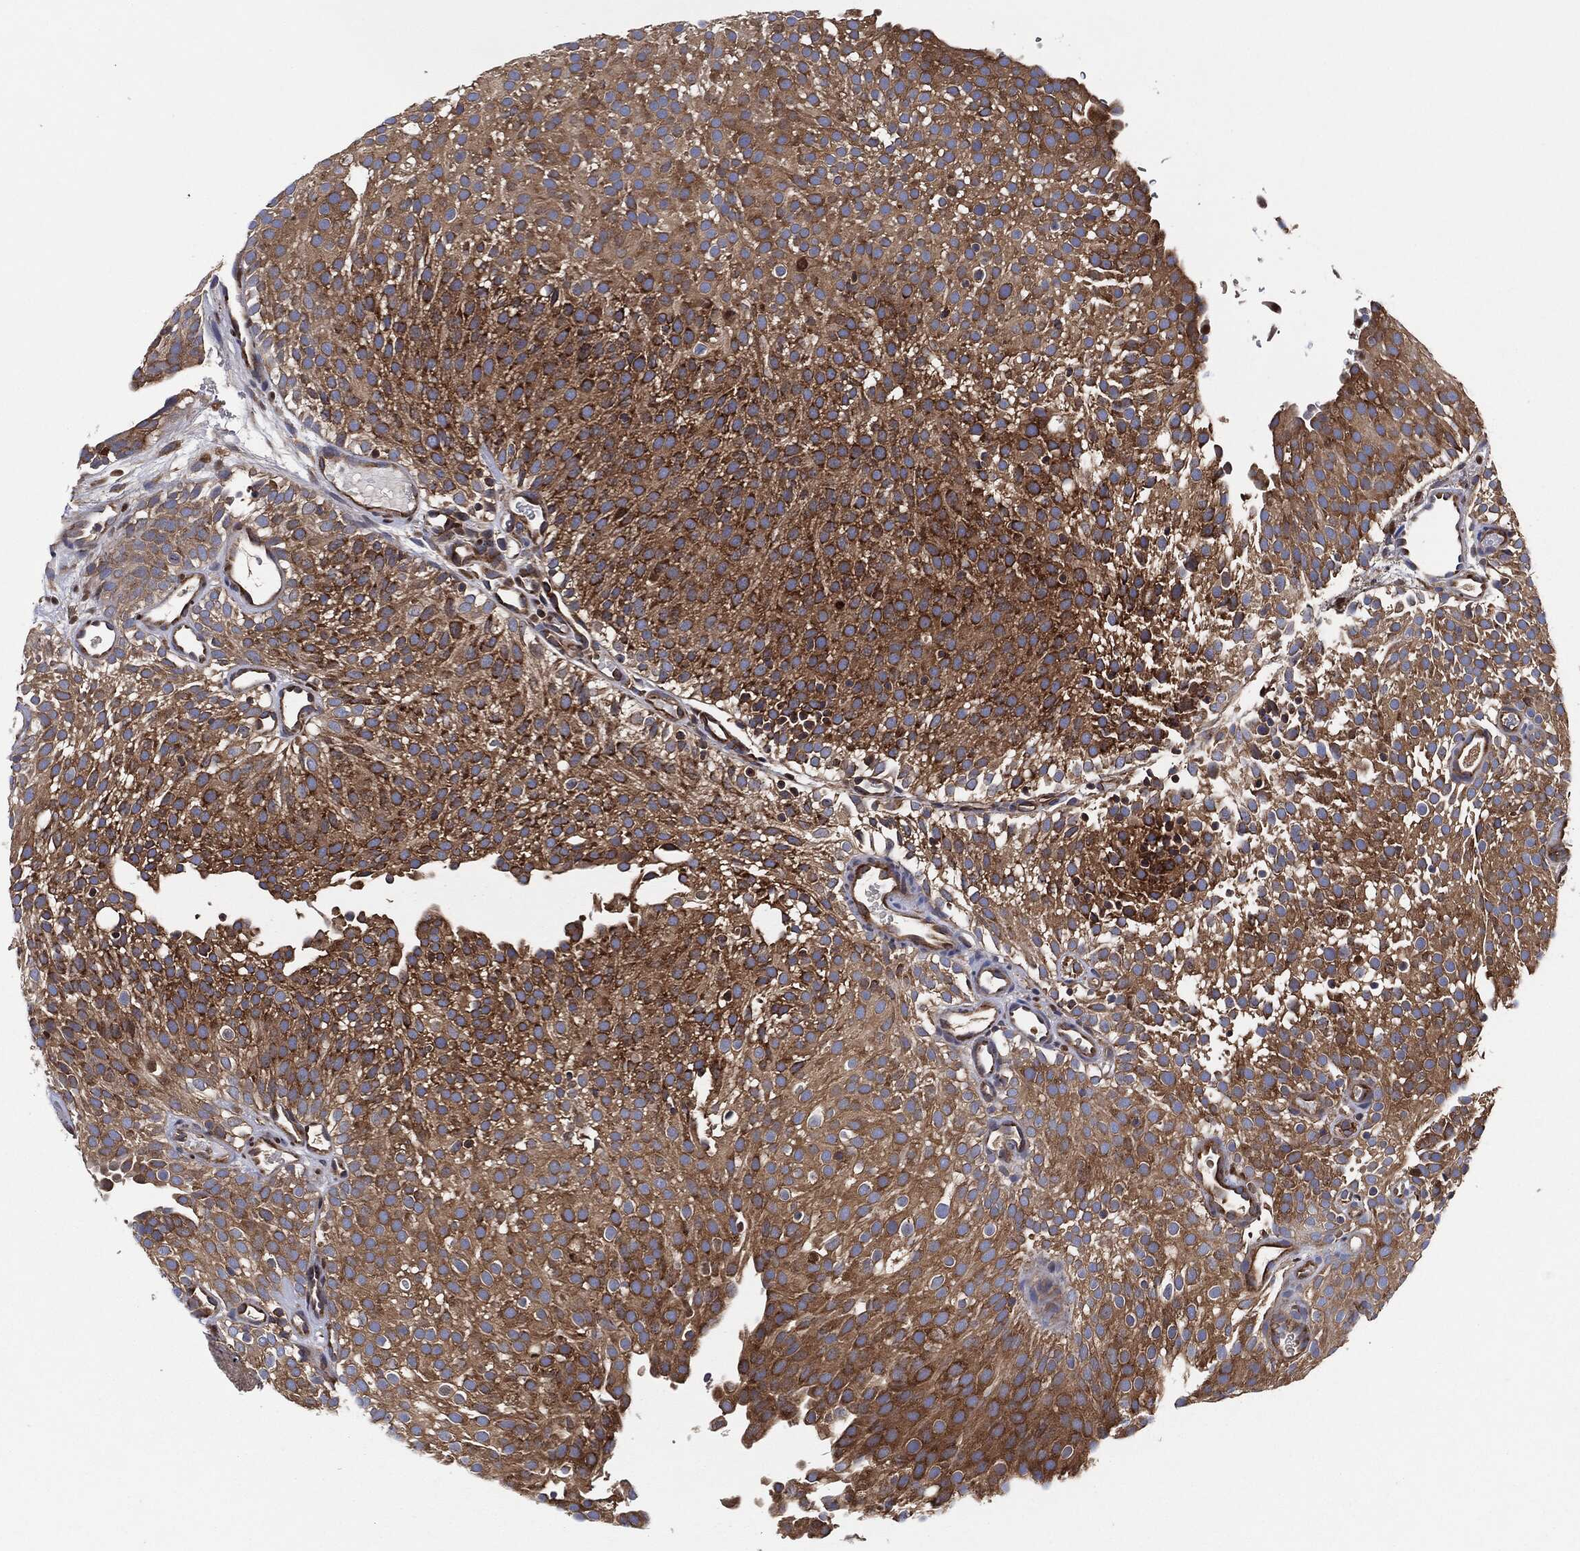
{"staining": {"intensity": "strong", "quantity": ">75%", "location": "cytoplasmic/membranous"}, "tissue": "urothelial cancer", "cell_type": "Tumor cells", "image_type": "cancer", "snomed": [{"axis": "morphology", "description": "Urothelial carcinoma, Low grade"}, {"axis": "topography", "description": "Urinary bladder"}], "caption": "Urothelial cancer stained with DAB immunohistochemistry (IHC) reveals high levels of strong cytoplasmic/membranous expression in approximately >75% of tumor cells.", "gene": "EIF2S2", "patient": {"sex": "male", "age": 78}}